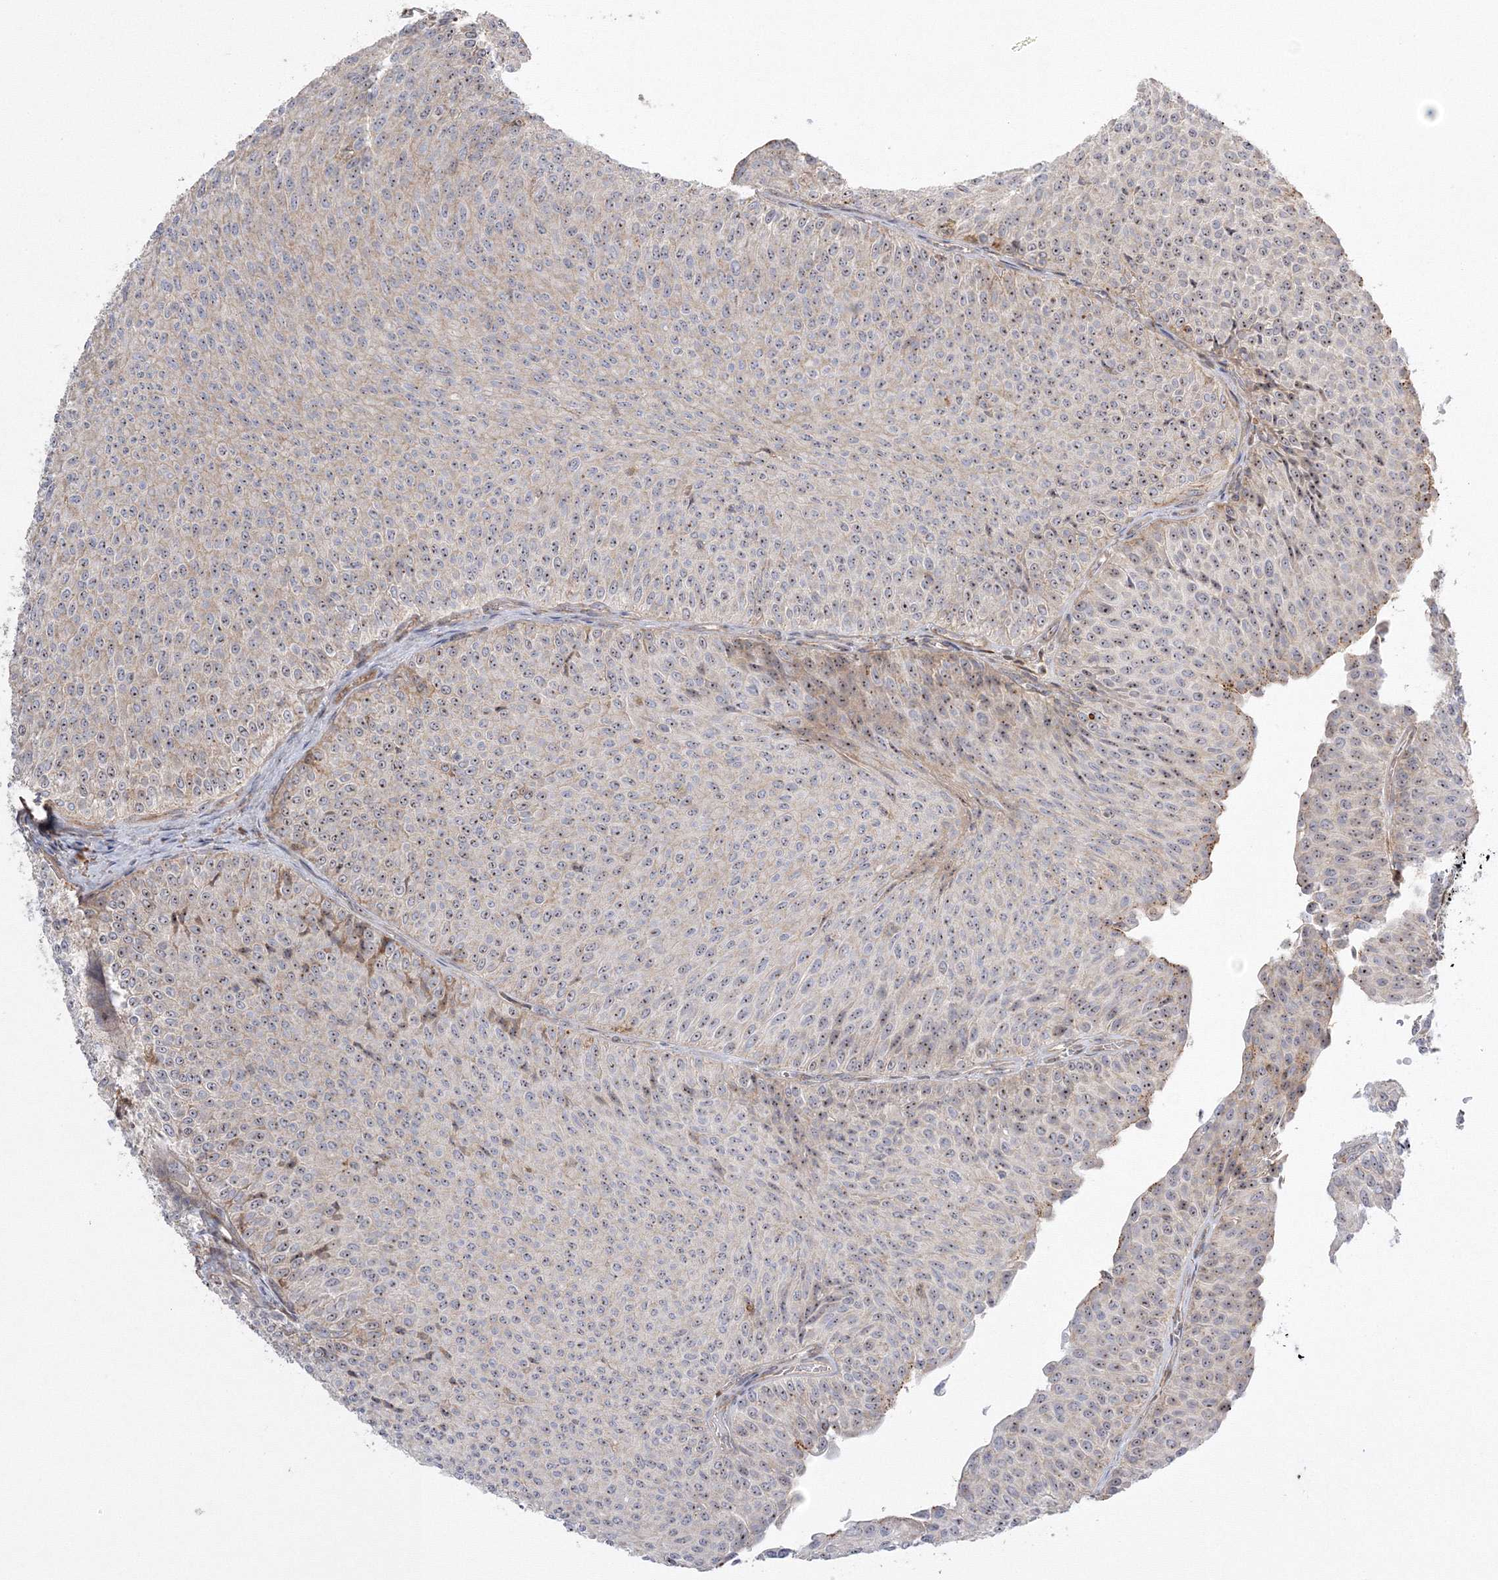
{"staining": {"intensity": "weak", "quantity": "25%-75%", "location": "nuclear"}, "tissue": "urothelial cancer", "cell_type": "Tumor cells", "image_type": "cancer", "snomed": [{"axis": "morphology", "description": "Urothelial carcinoma, Low grade"}, {"axis": "topography", "description": "Urinary bladder"}], "caption": "Low-grade urothelial carcinoma was stained to show a protein in brown. There is low levels of weak nuclear positivity in about 25%-75% of tumor cells.", "gene": "NPM3", "patient": {"sex": "male", "age": 78}}